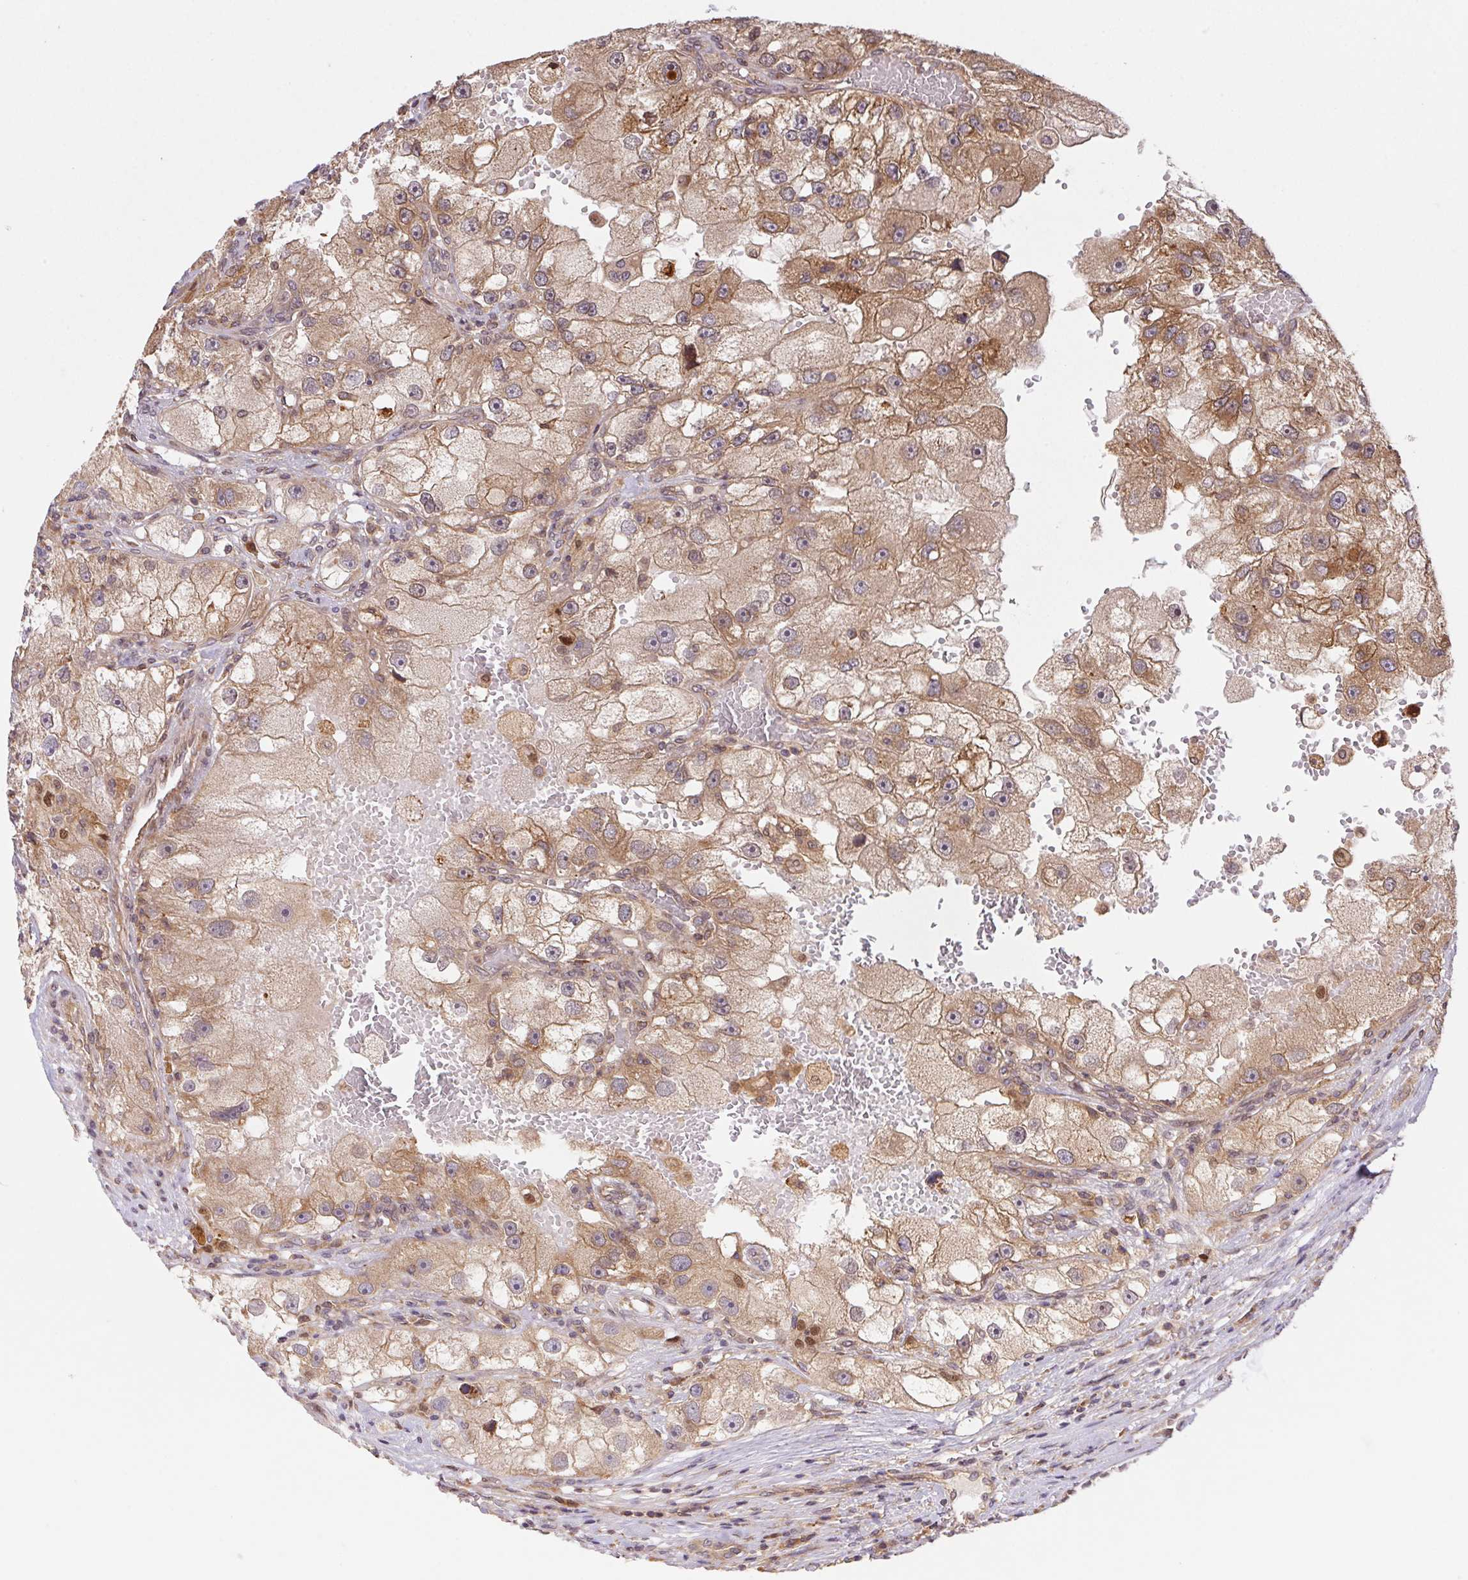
{"staining": {"intensity": "weak", "quantity": ">75%", "location": "cytoplasmic/membranous"}, "tissue": "renal cancer", "cell_type": "Tumor cells", "image_type": "cancer", "snomed": [{"axis": "morphology", "description": "Adenocarcinoma, NOS"}, {"axis": "topography", "description": "Kidney"}], "caption": "Immunohistochemistry micrograph of renal adenocarcinoma stained for a protein (brown), which demonstrates low levels of weak cytoplasmic/membranous expression in about >75% of tumor cells.", "gene": "MEX3D", "patient": {"sex": "male", "age": 63}}